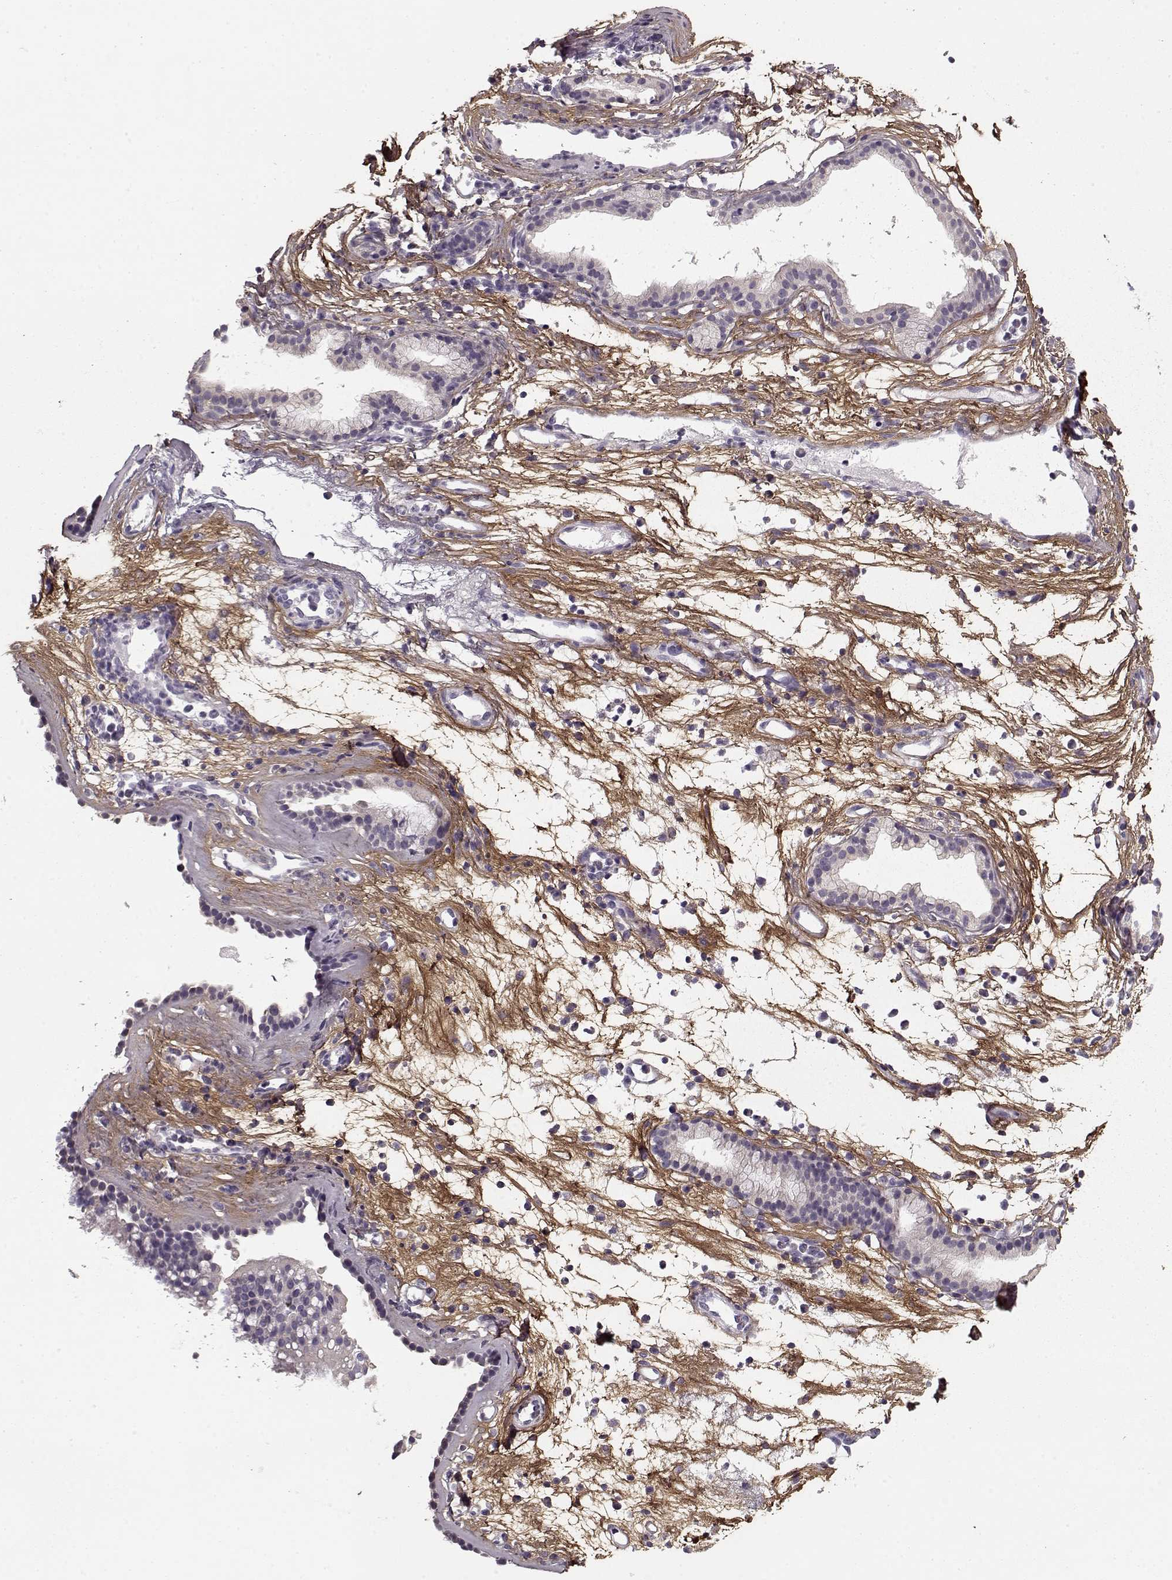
{"staining": {"intensity": "negative", "quantity": "none", "location": "none"}, "tissue": "nasopharynx", "cell_type": "Respiratory epithelial cells", "image_type": "normal", "snomed": [{"axis": "morphology", "description": "Normal tissue, NOS"}, {"axis": "topography", "description": "Nasopharynx"}], "caption": "An image of nasopharynx stained for a protein demonstrates no brown staining in respiratory epithelial cells.", "gene": "LUM", "patient": {"sex": "male", "age": 77}}